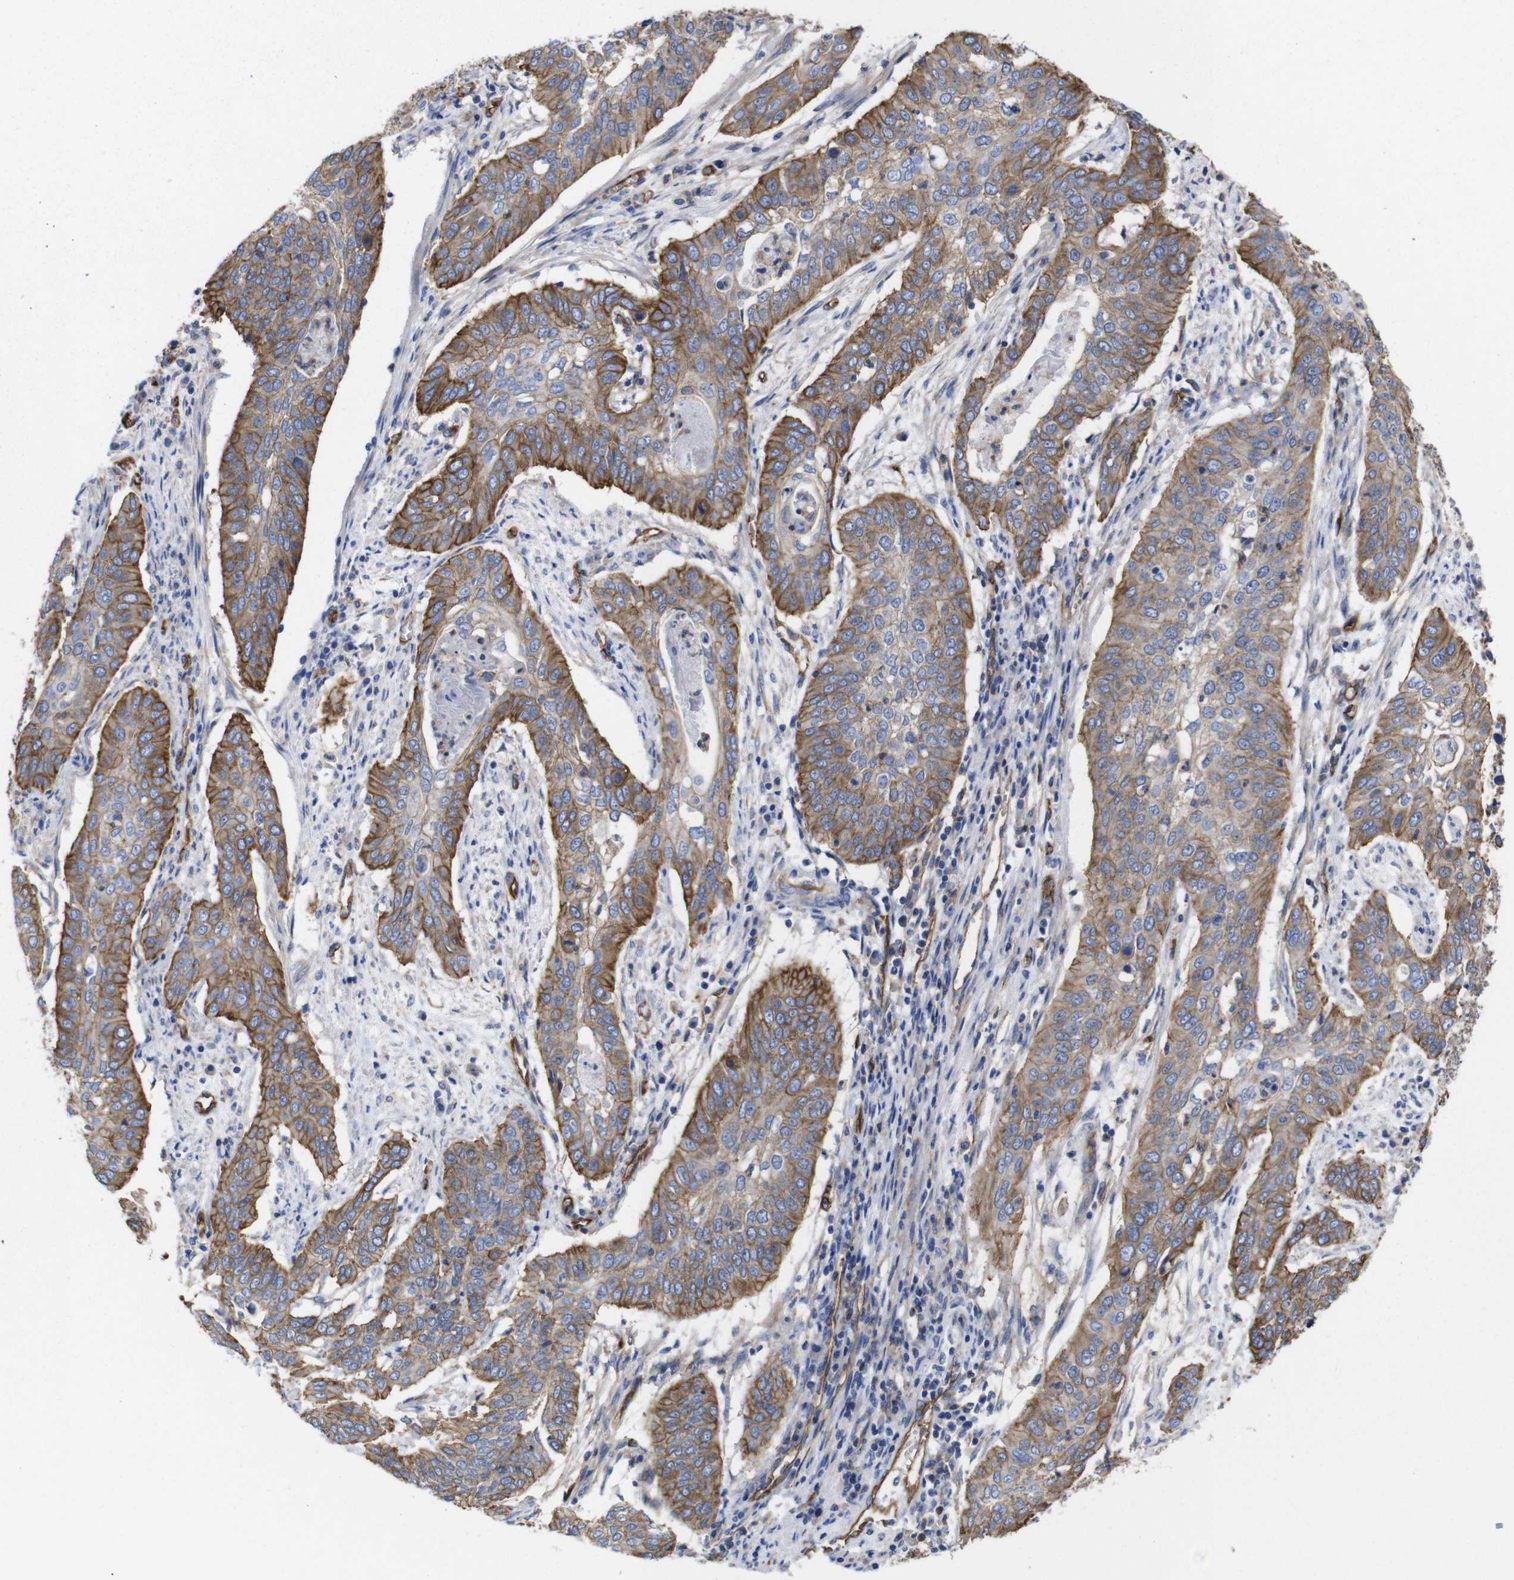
{"staining": {"intensity": "moderate", "quantity": ">75%", "location": "cytoplasmic/membranous"}, "tissue": "cervical cancer", "cell_type": "Tumor cells", "image_type": "cancer", "snomed": [{"axis": "morphology", "description": "Squamous cell carcinoma, NOS"}, {"axis": "topography", "description": "Cervix"}], "caption": "DAB immunohistochemical staining of human squamous cell carcinoma (cervical) demonstrates moderate cytoplasmic/membranous protein positivity in approximately >75% of tumor cells. Immunohistochemistry (ihc) stains the protein in brown and the nuclei are stained blue.", "gene": "SPTBN1", "patient": {"sex": "female", "age": 39}}